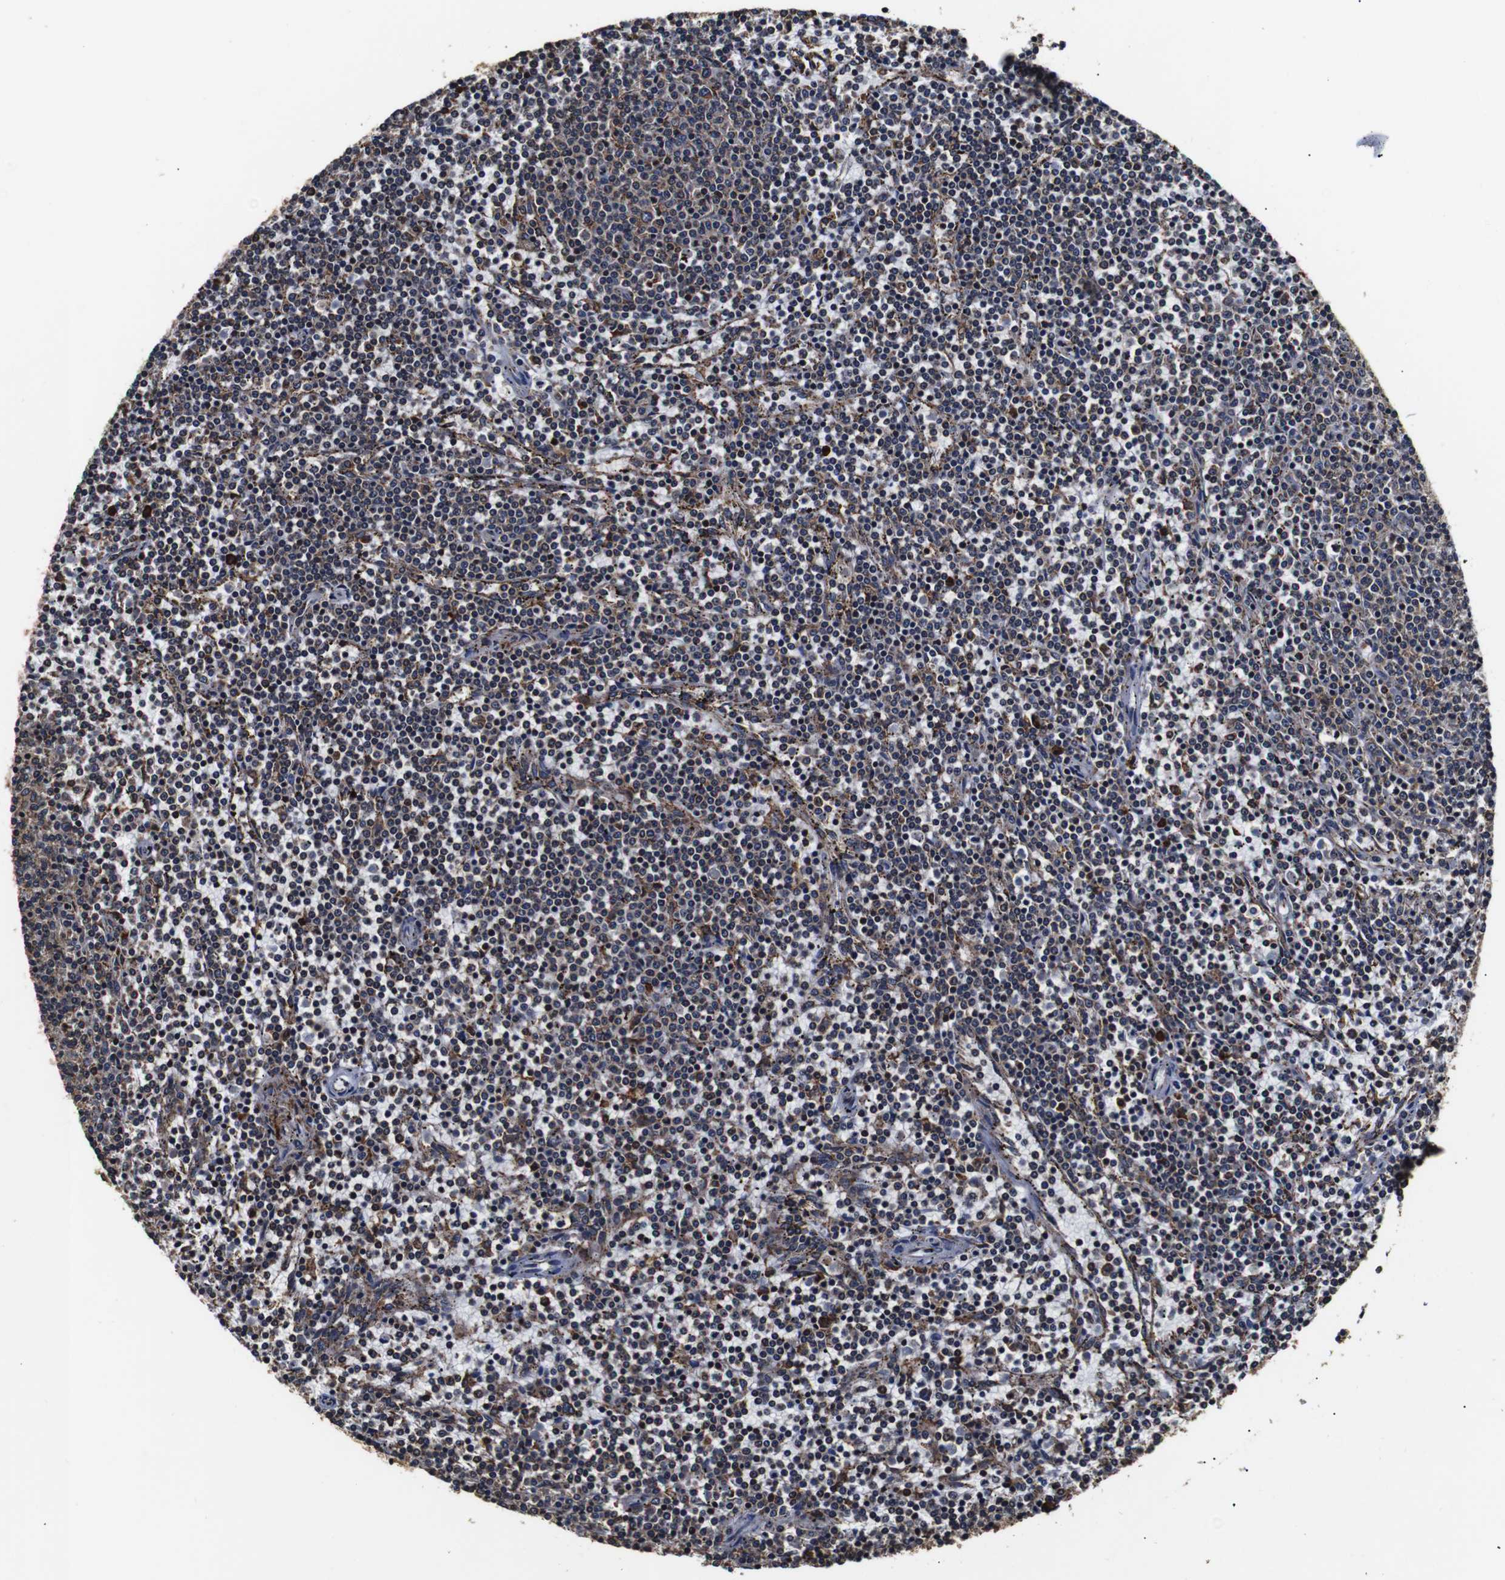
{"staining": {"intensity": "moderate", "quantity": "25%-75%", "location": "cytoplasmic/membranous,nuclear"}, "tissue": "lymphoma", "cell_type": "Tumor cells", "image_type": "cancer", "snomed": [{"axis": "morphology", "description": "Malignant lymphoma, non-Hodgkin's type, Low grade"}, {"axis": "topography", "description": "Spleen"}], "caption": "Malignant lymphoma, non-Hodgkin's type (low-grade) stained with DAB immunohistochemistry (IHC) exhibits medium levels of moderate cytoplasmic/membranous and nuclear positivity in about 25%-75% of tumor cells.", "gene": "HHIP", "patient": {"sex": "female", "age": 50}}